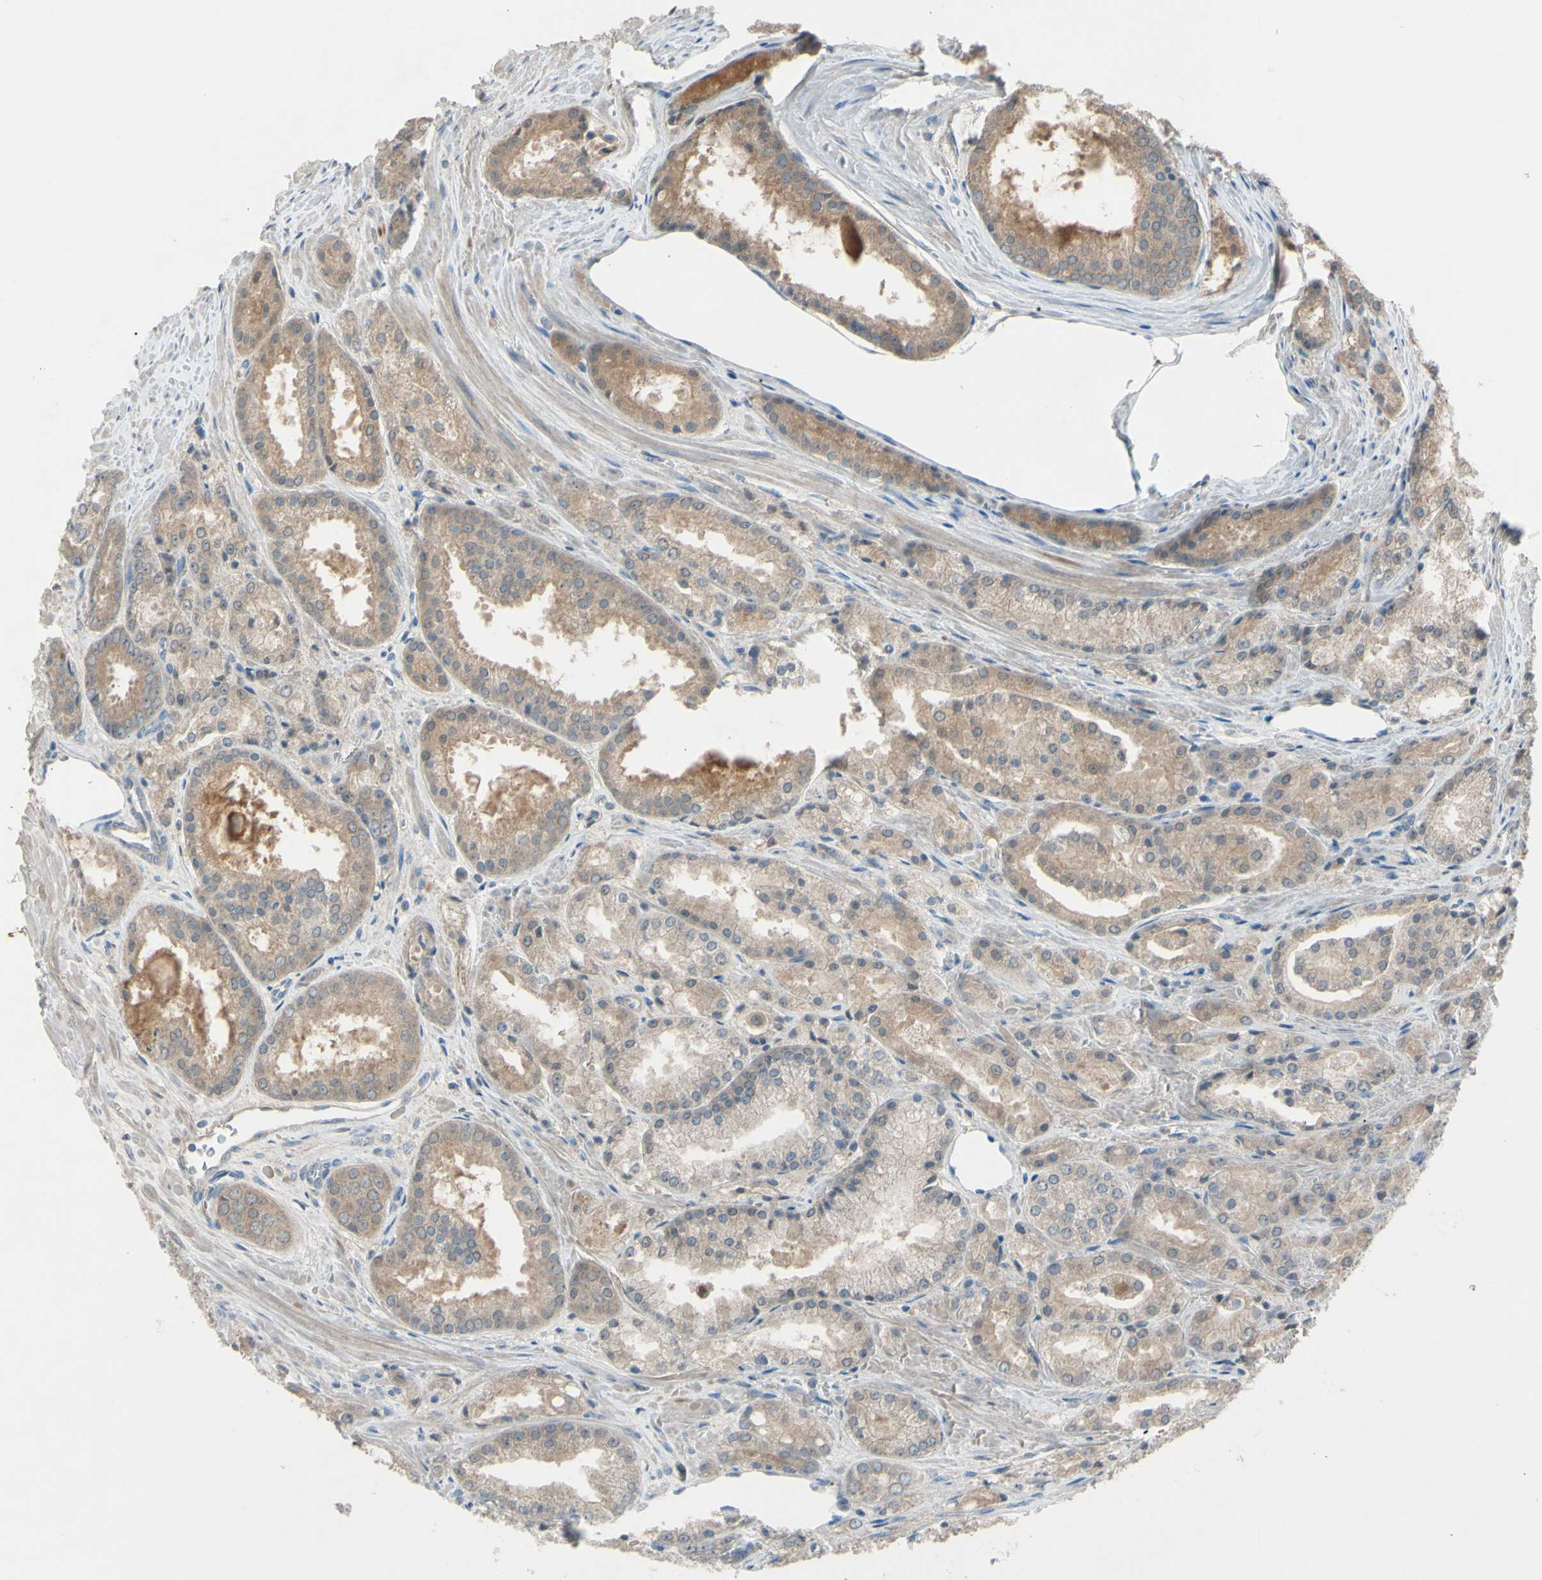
{"staining": {"intensity": "weak", "quantity": ">75%", "location": "cytoplasmic/membranous"}, "tissue": "prostate cancer", "cell_type": "Tumor cells", "image_type": "cancer", "snomed": [{"axis": "morphology", "description": "Adenocarcinoma, Low grade"}, {"axis": "topography", "description": "Prostate"}], "caption": "Tumor cells display low levels of weak cytoplasmic/membranous positivity in approximately >75% of cells in human prostate cancer.", "gene": "ATRN", "patient": {"sex": "male", "age": 64}}